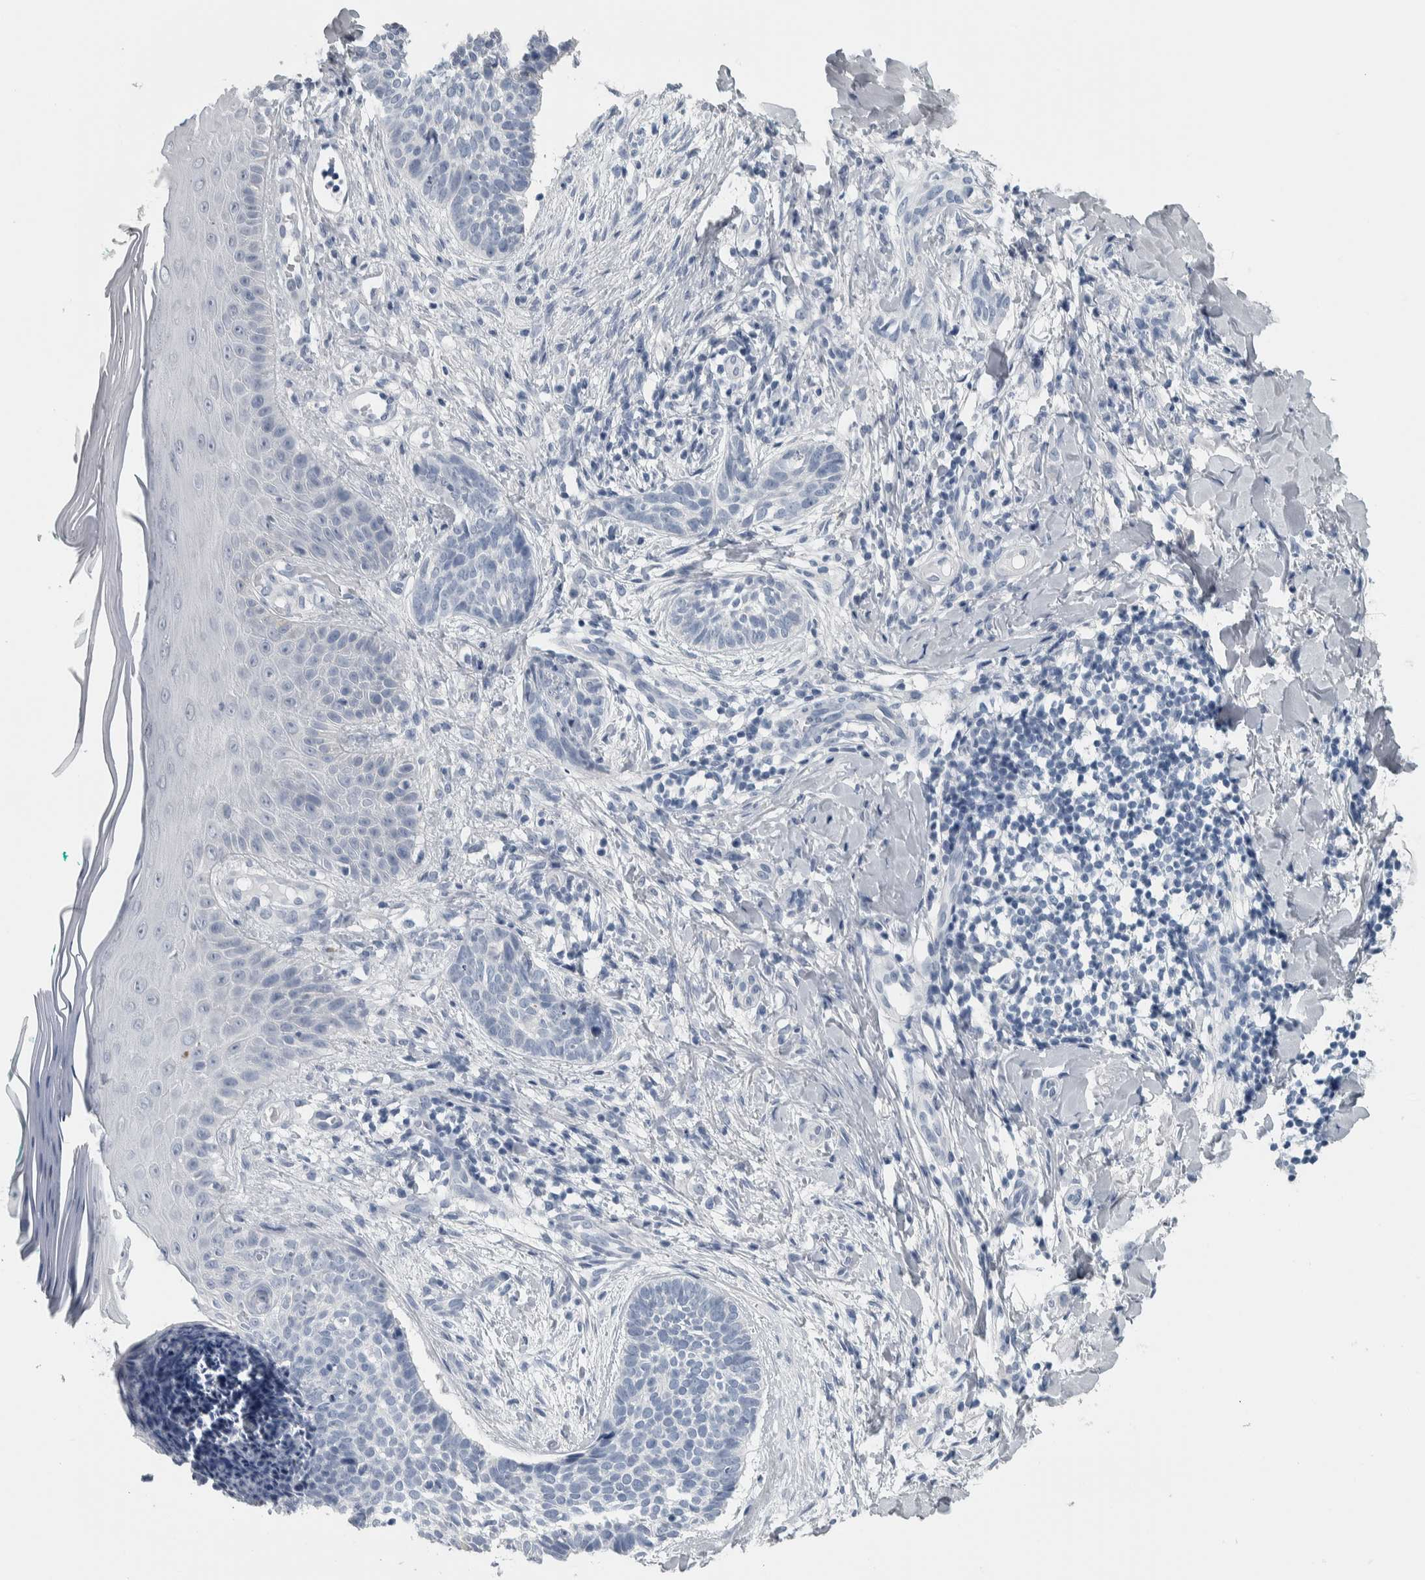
{"staining": {"intensity": "negative", "quantity": "none", "location": "none"}, "tissue": "skin cancer", "cell_type": "Tumor cells", "image_type": "cancer", "snomed": [{"axis": "morphology", "description": "Normal tissue, NOS"}, {"axis": "morphology", "description": "Basal cell carcinoma"}, {"axis": "topography", "description": "Skin"}], "caption": "The immunohistochemistry micrograph has no significant expression in tumor cells of skin cancer (basal cell carcinoma) tissue.", "gene": "CDH17", "patient": {"sex": "male", "age": 67}}